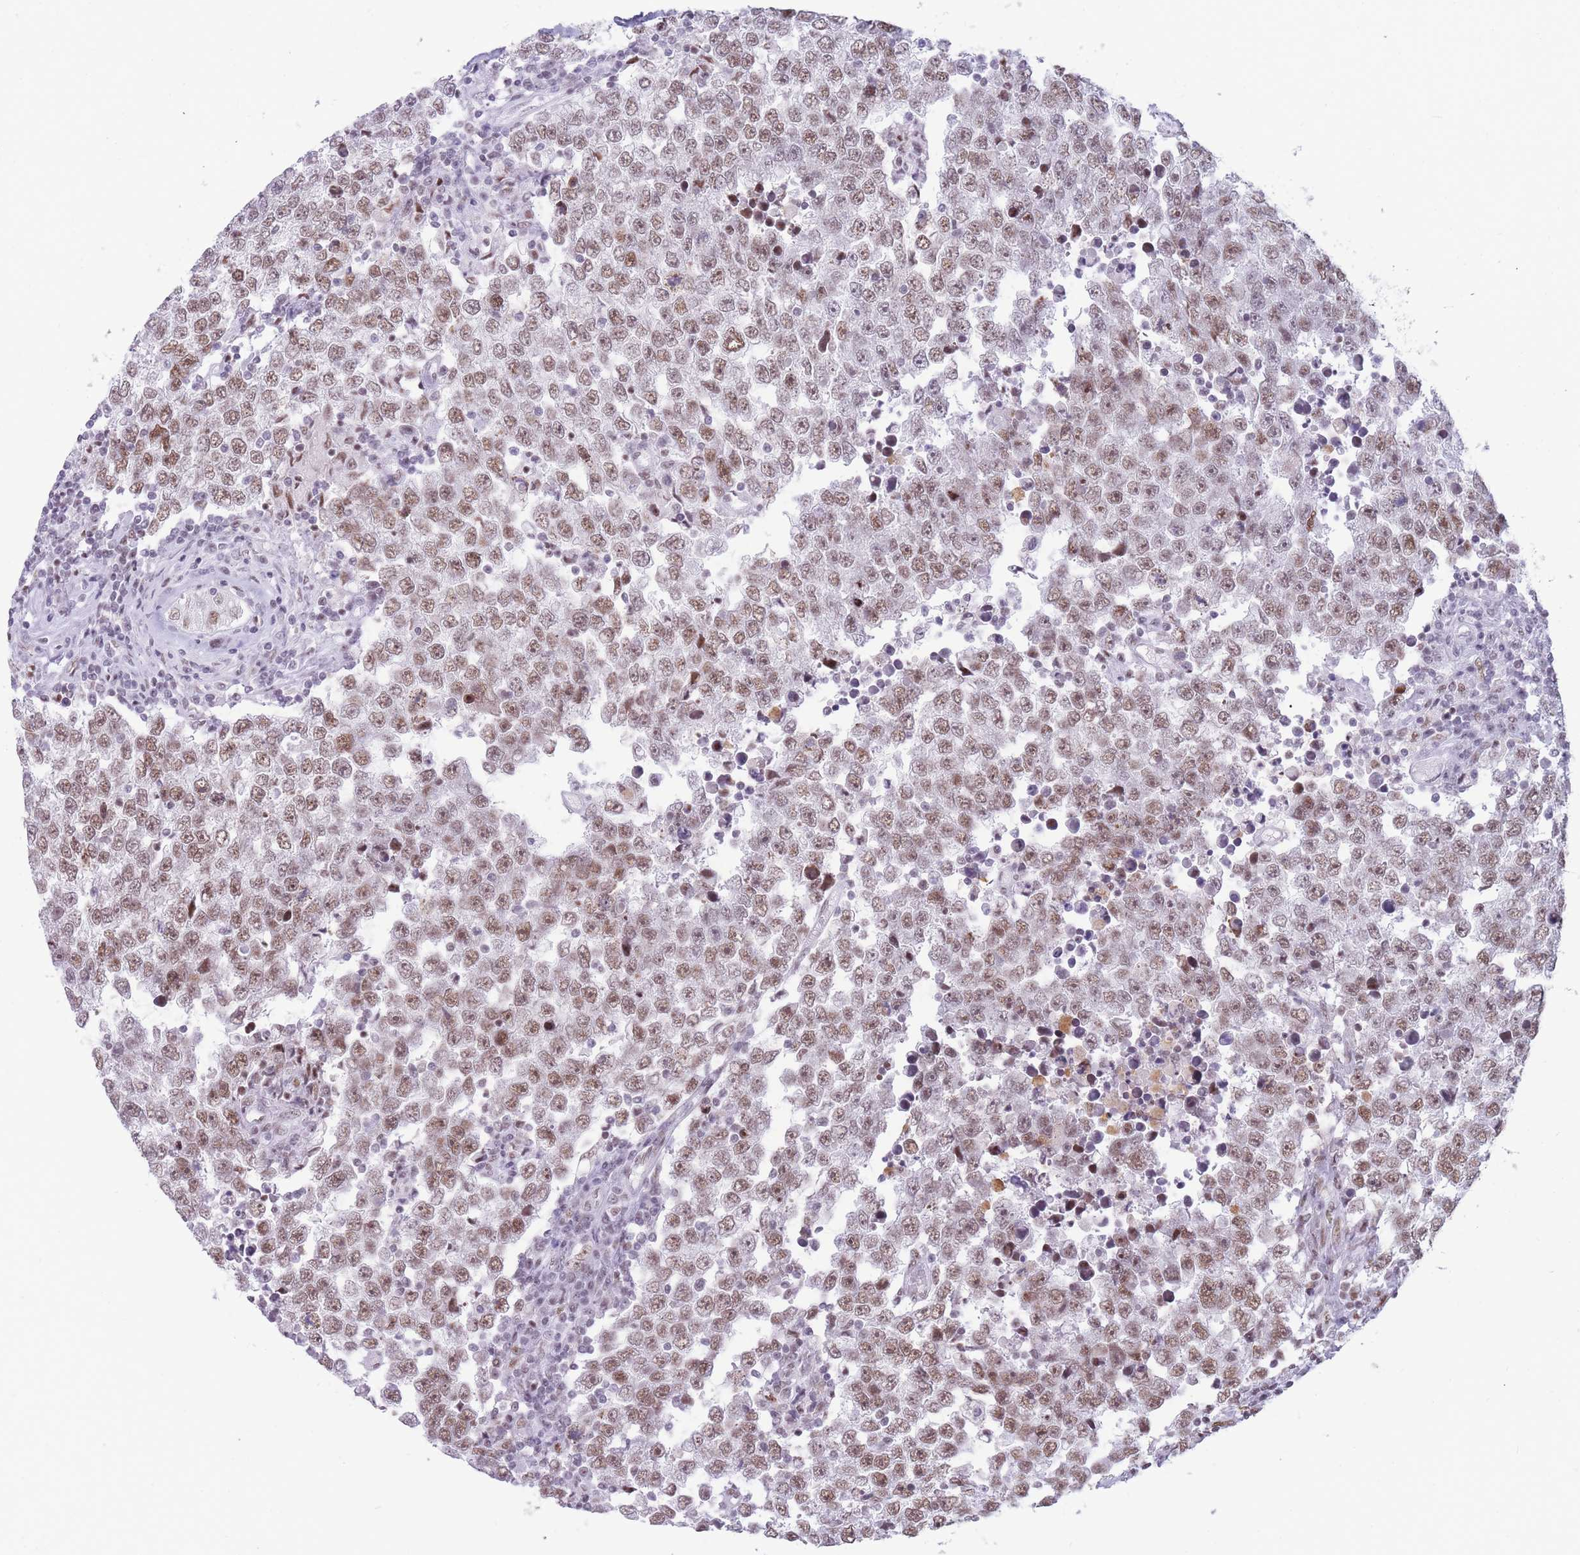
{"staining": {"intensity": "moderate", "quantity": ">75%", "location": "nuclear"}, "tissue": "testis cancer", "cell_type": "Tumor cells", "image_type": "cancer", "snomed": [{"axis": "morphology", "description": "Seminoma, NOS"}, {"axis": "morphology", "description": "Carcinoma, Embryonal, NOS"}, {"axis": "topography", "description": "Testis"}], "caption": "Immunohistochemical staining of testis cancer reveals medium levels of moderate nuclear protein positivity in approximately >75% of tumor cells. (Stains: DAB (3,3'-diaminobenzidine) in brown, nuclei in blue, Microscopy: brightfield microscopy at high magnification).", "gene": "HNRNPUL1", "patient": {"sex": "male", "age": 28}}